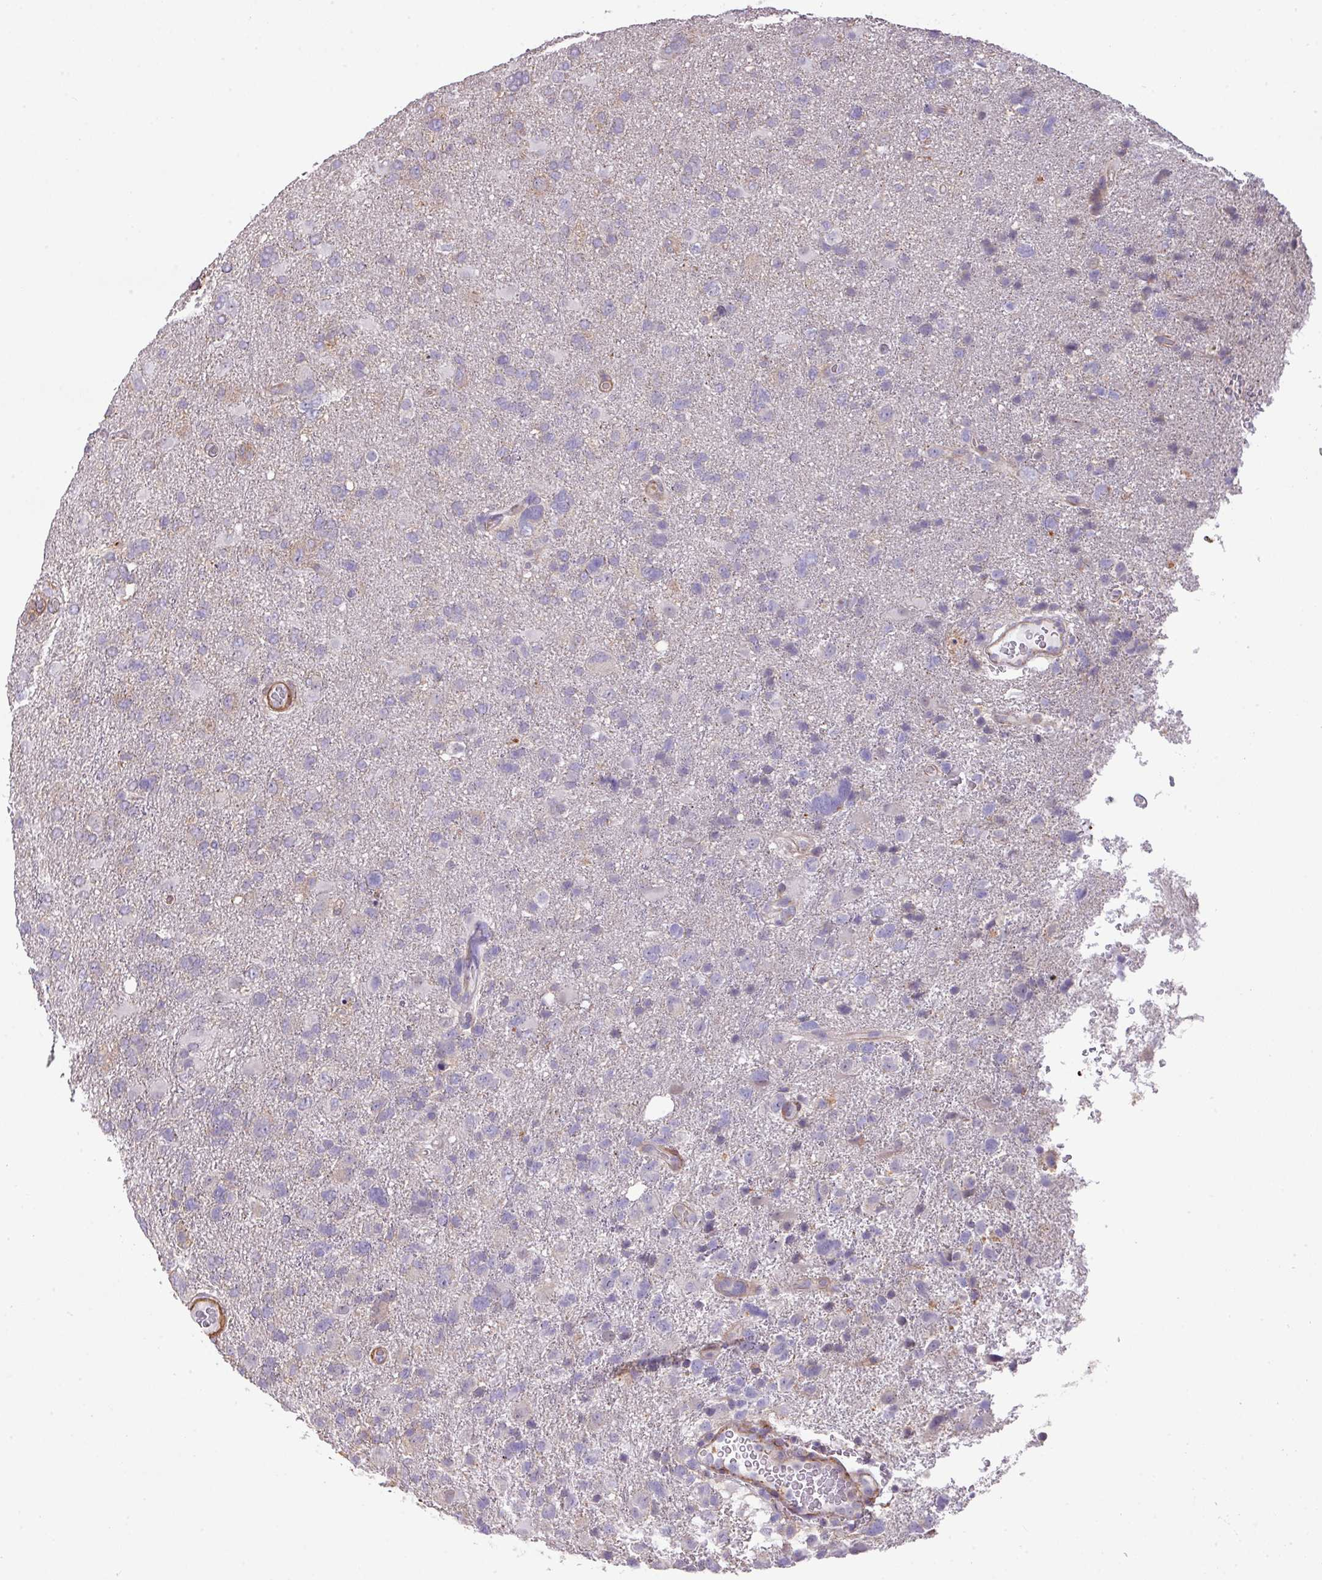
{"staining": {"intensity": "negative", "quantity": "none", "location": "none"}, "tissue": "glioma", "cell_type": "Tumor cells", "image_type": "cancer", "snomed": [{"axis": "morphology", "description": "Glioma, malignant, High grade"}, {"axis": "topography", "description": "Brain"}], "caption": "Immunohistochemical staining of malignant glioma (high-grade) shows no significant positivity in tumor cells.", "gene": "LRRC41", "patient": {"sex": "male", "age": 61}}